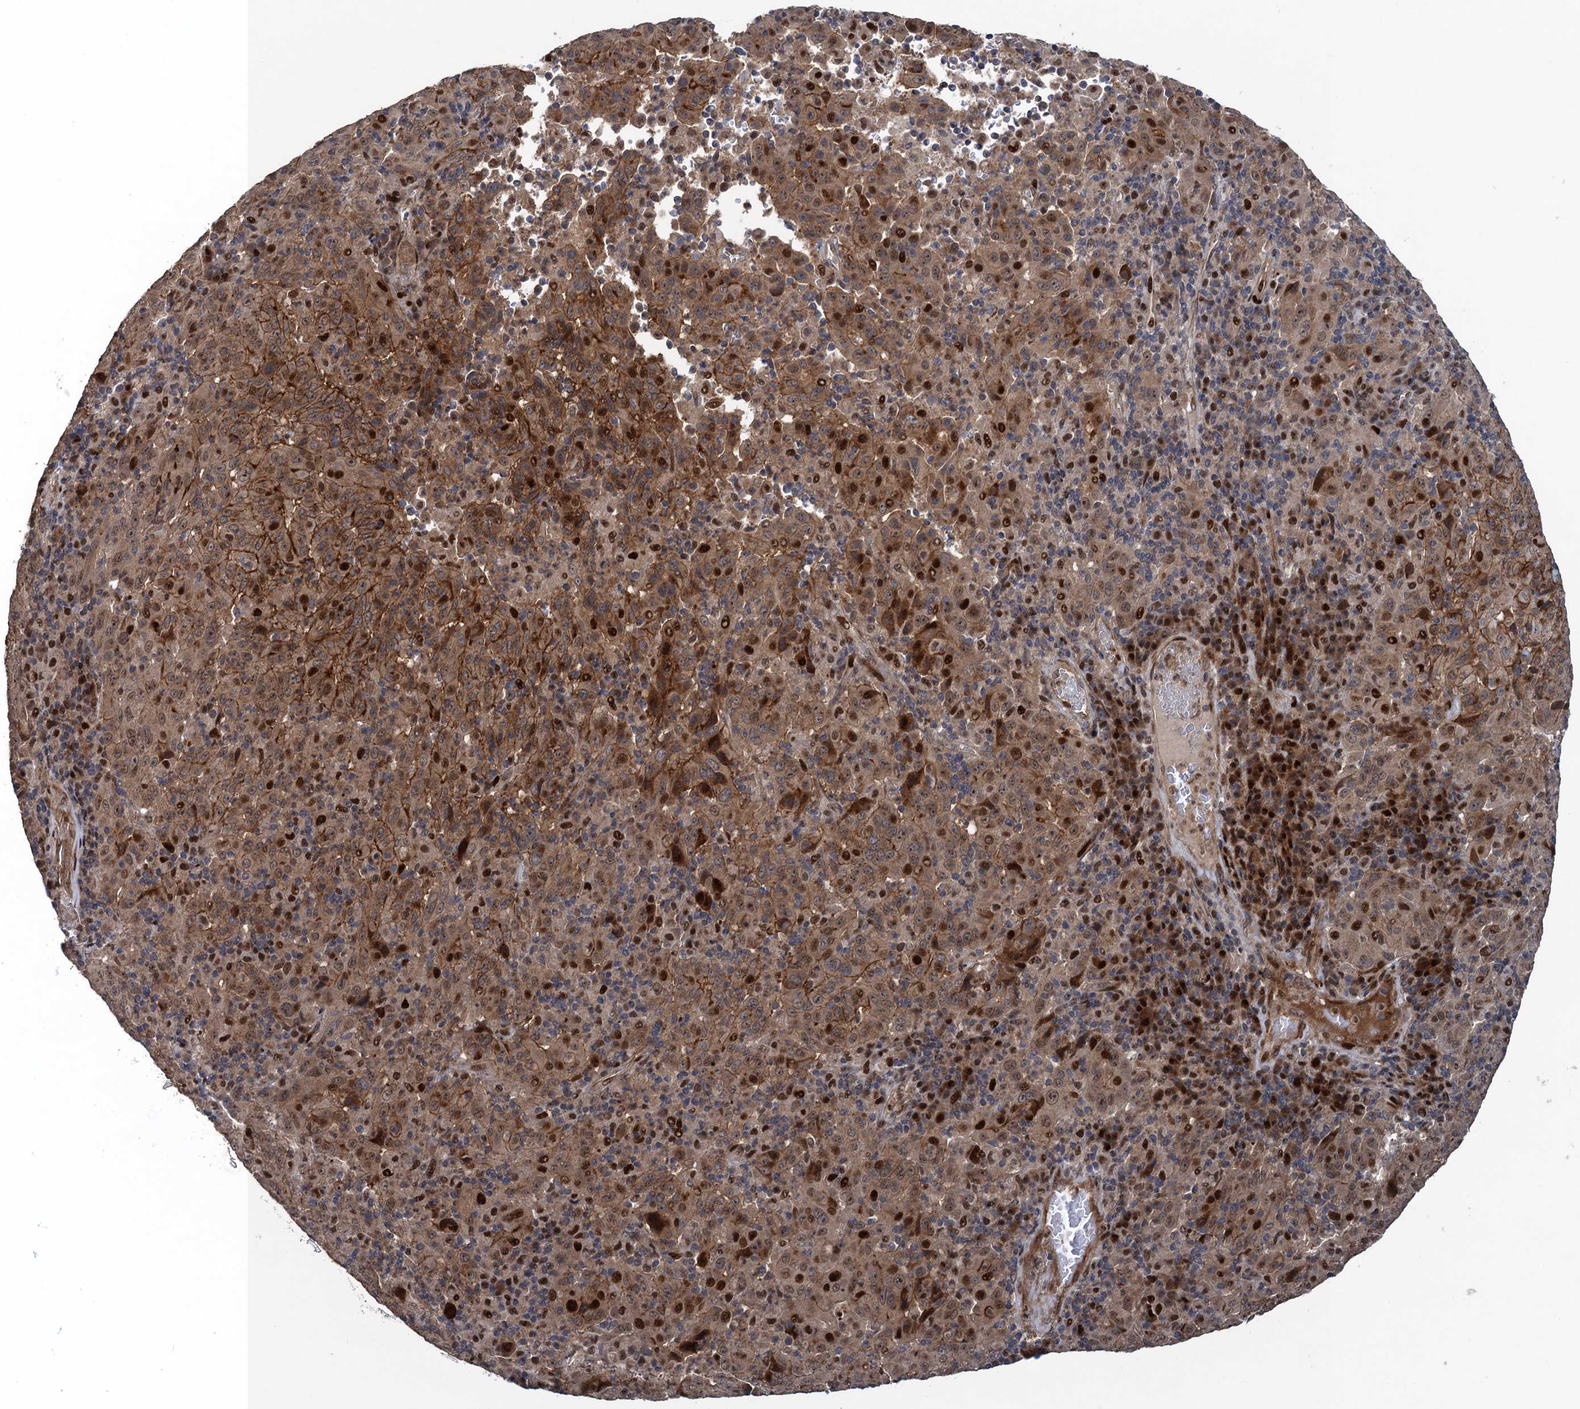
{"staining": {"intensity": "moderate", "quantity": ">75%", "location": "cytoplasmic/membranous,nuclear"}, "tissue": "pancreatic cancer", "cell_type": "Tumor cells", "image_type": "cancer", "snomed": [{"axis": "morphology", "description": "Adenocarcinoma, NOS"}, {"axis": "topography", "description": "Pancreas"}], "caption": "A medium amount of moderate cytoplasmic/membranous and nuclear positivity is appreciated in about >75% of tumor cells in pancreatic adenocarcinoma tissue.", "gene": "ATOSA", "patient": {"sex": "male", "age": 63}}